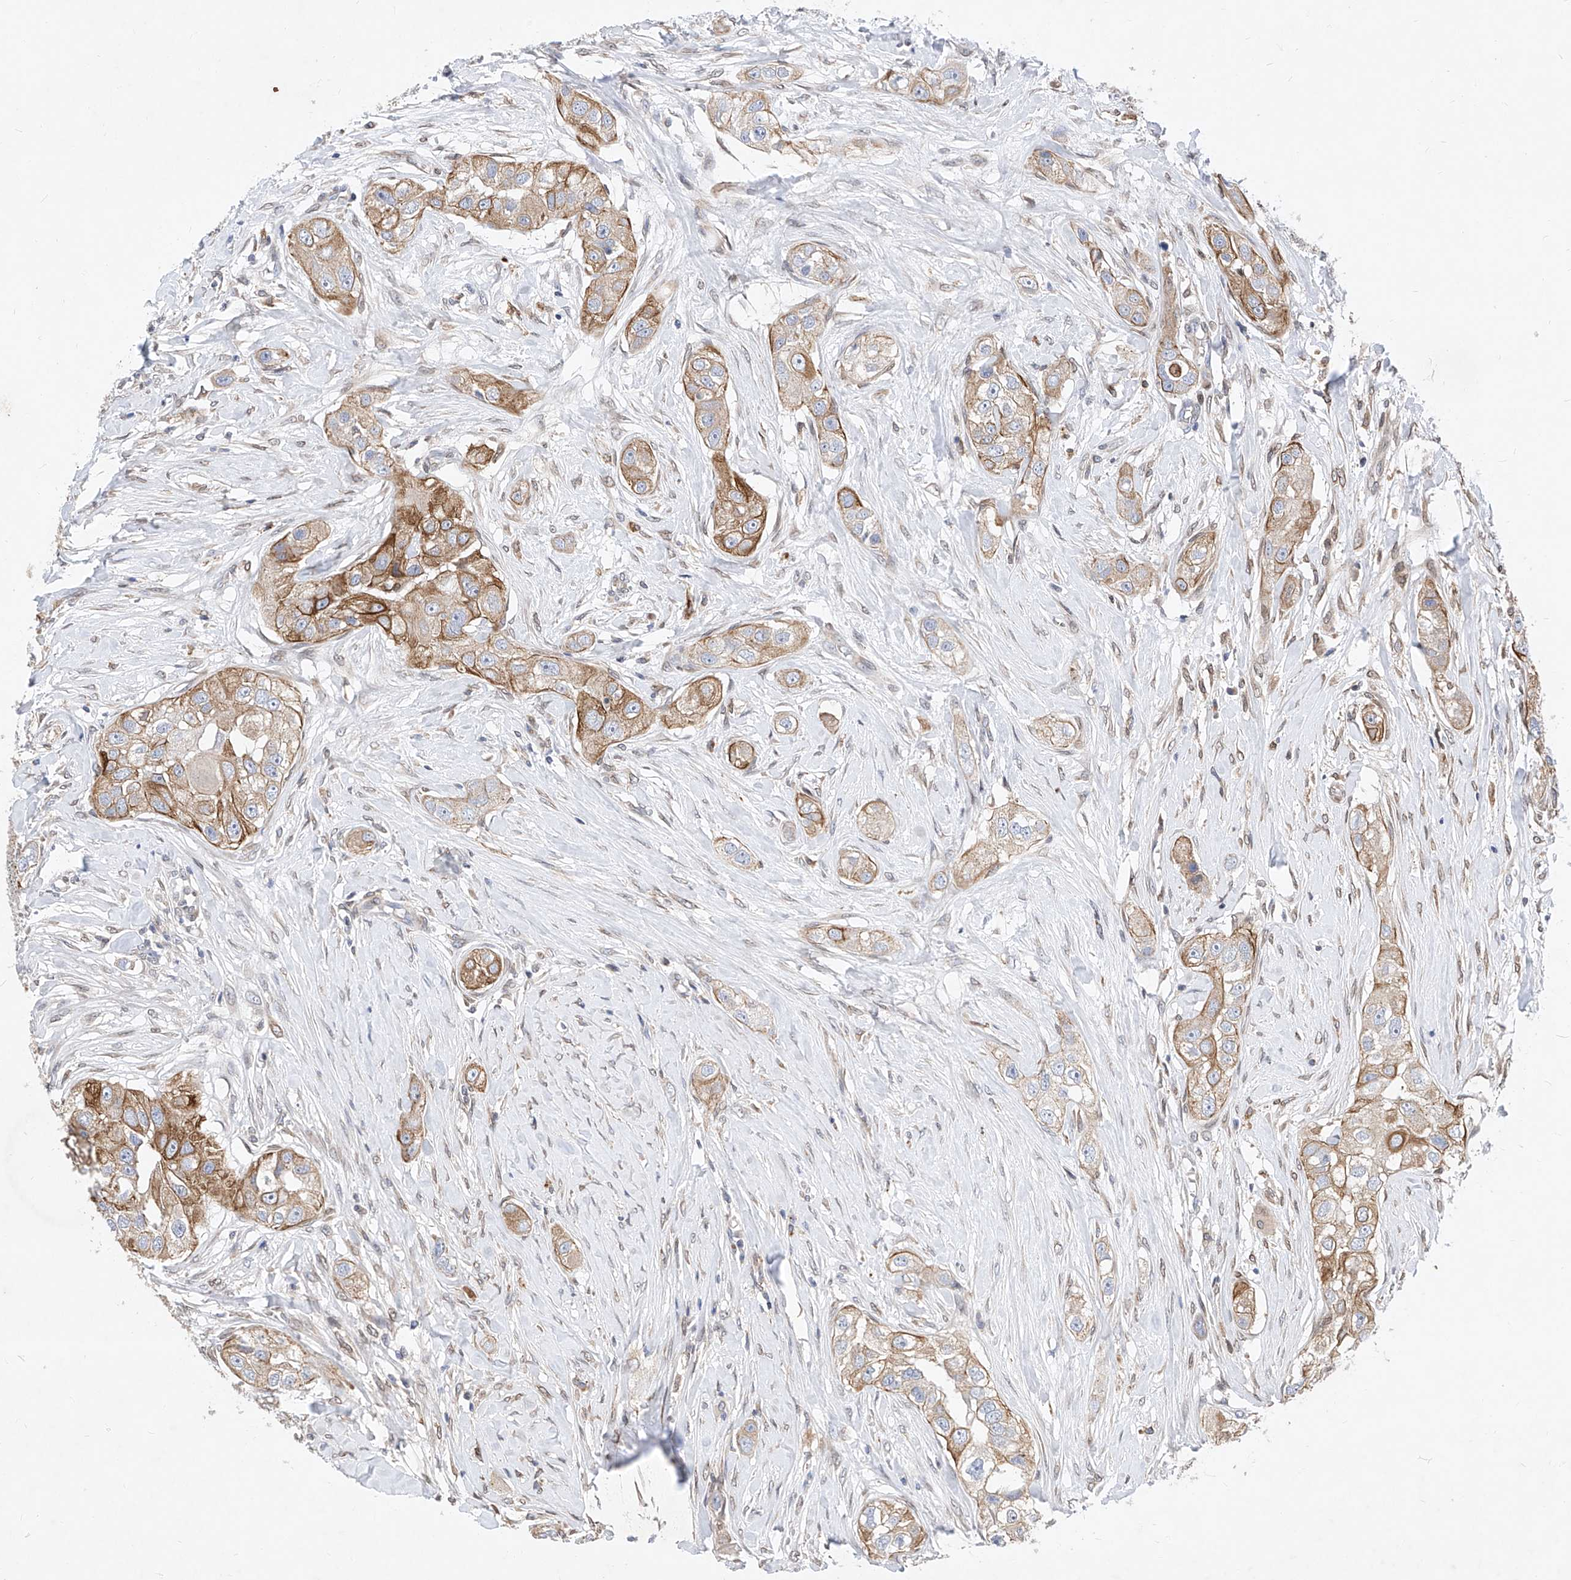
{"staining": {"intensity": "moderate", "quantity": ">75%", "location": "cytoplasmic/membranous"}, "tissue": "head and neck cancer", "cell_type": "Tumor cells", "image_type": "cancer", "snomed": [{"axis": "morphology", "description": "Normal tissue, NOS"}, {"axis": "morphology", "description": "Squamous cell carcinoma, NOS"}, {"axis": "topography", "description": "Skeletal muscle"}, {"axis": "topography", "description": "Head-Neck"}], "caption": "The micrograph shows immunohistochemical staining of head and neck cancer. There is moderate cytoplasmic/membranous positivity is seen in approximately >75% of tumor cells.", "gene": "MX2", "patient": {"sex": "male", "age": 51}}